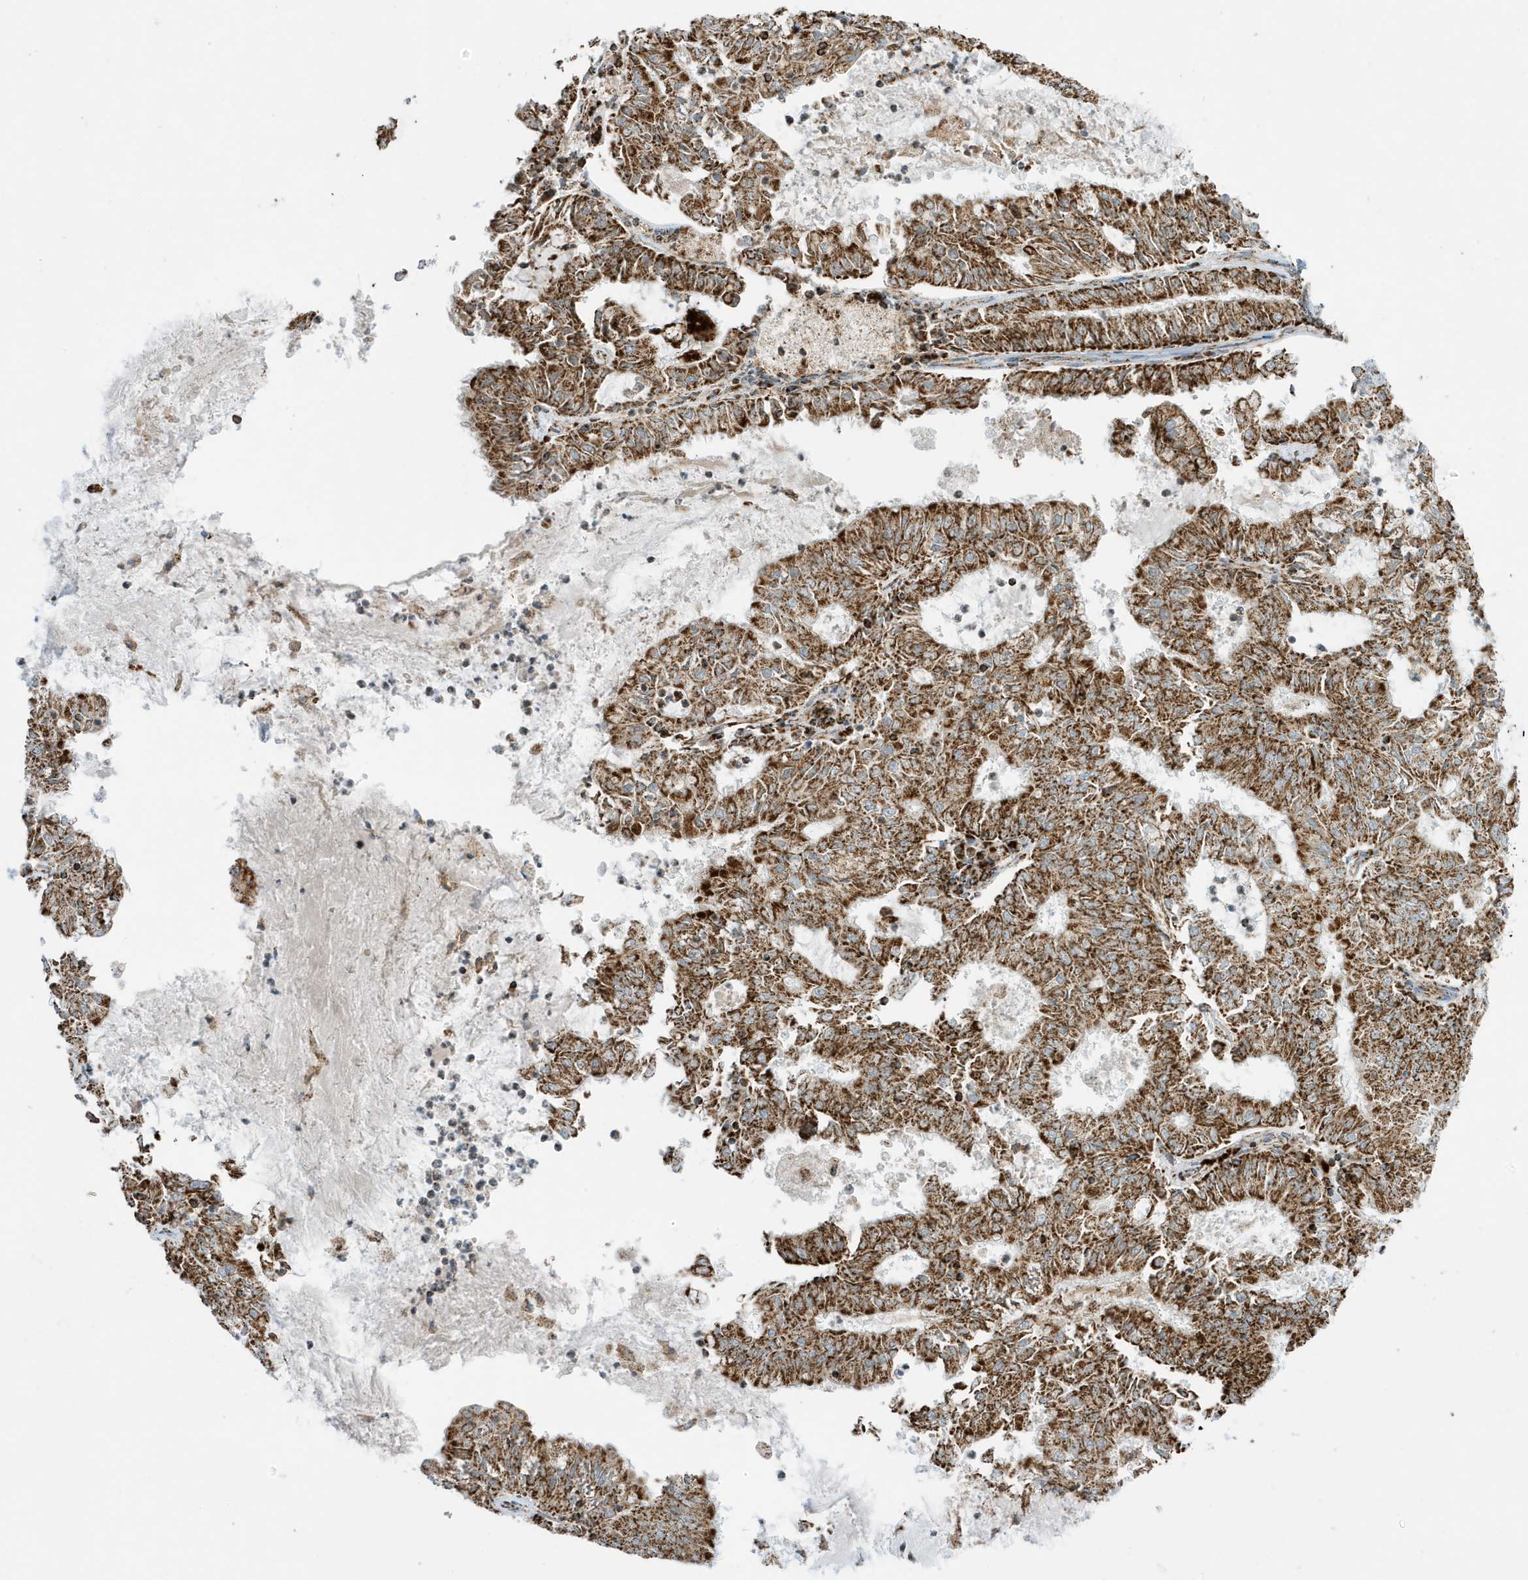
{"staining": {"intensity": "strong", "quantity": ">75%", "location": "cytoplasmic/membranous"}, "tissue": "endometrial cancer", "cell_type": "Tumor cells", "image_type": "cancer", "snomed": [{"axis": "morphology", "description": "Adenocarcinoma, NOS"}, {"axis": "topography", "description": "Endometrium"}], "caption": "Human endometrial adenocarcinoma stained with a brown dye demonstrates strong cytoplasmic/membranous positive expression in about >75% of tumor cells.", "gene": "ATP5ME", "patient": {"sex": "female", "age": 57}}